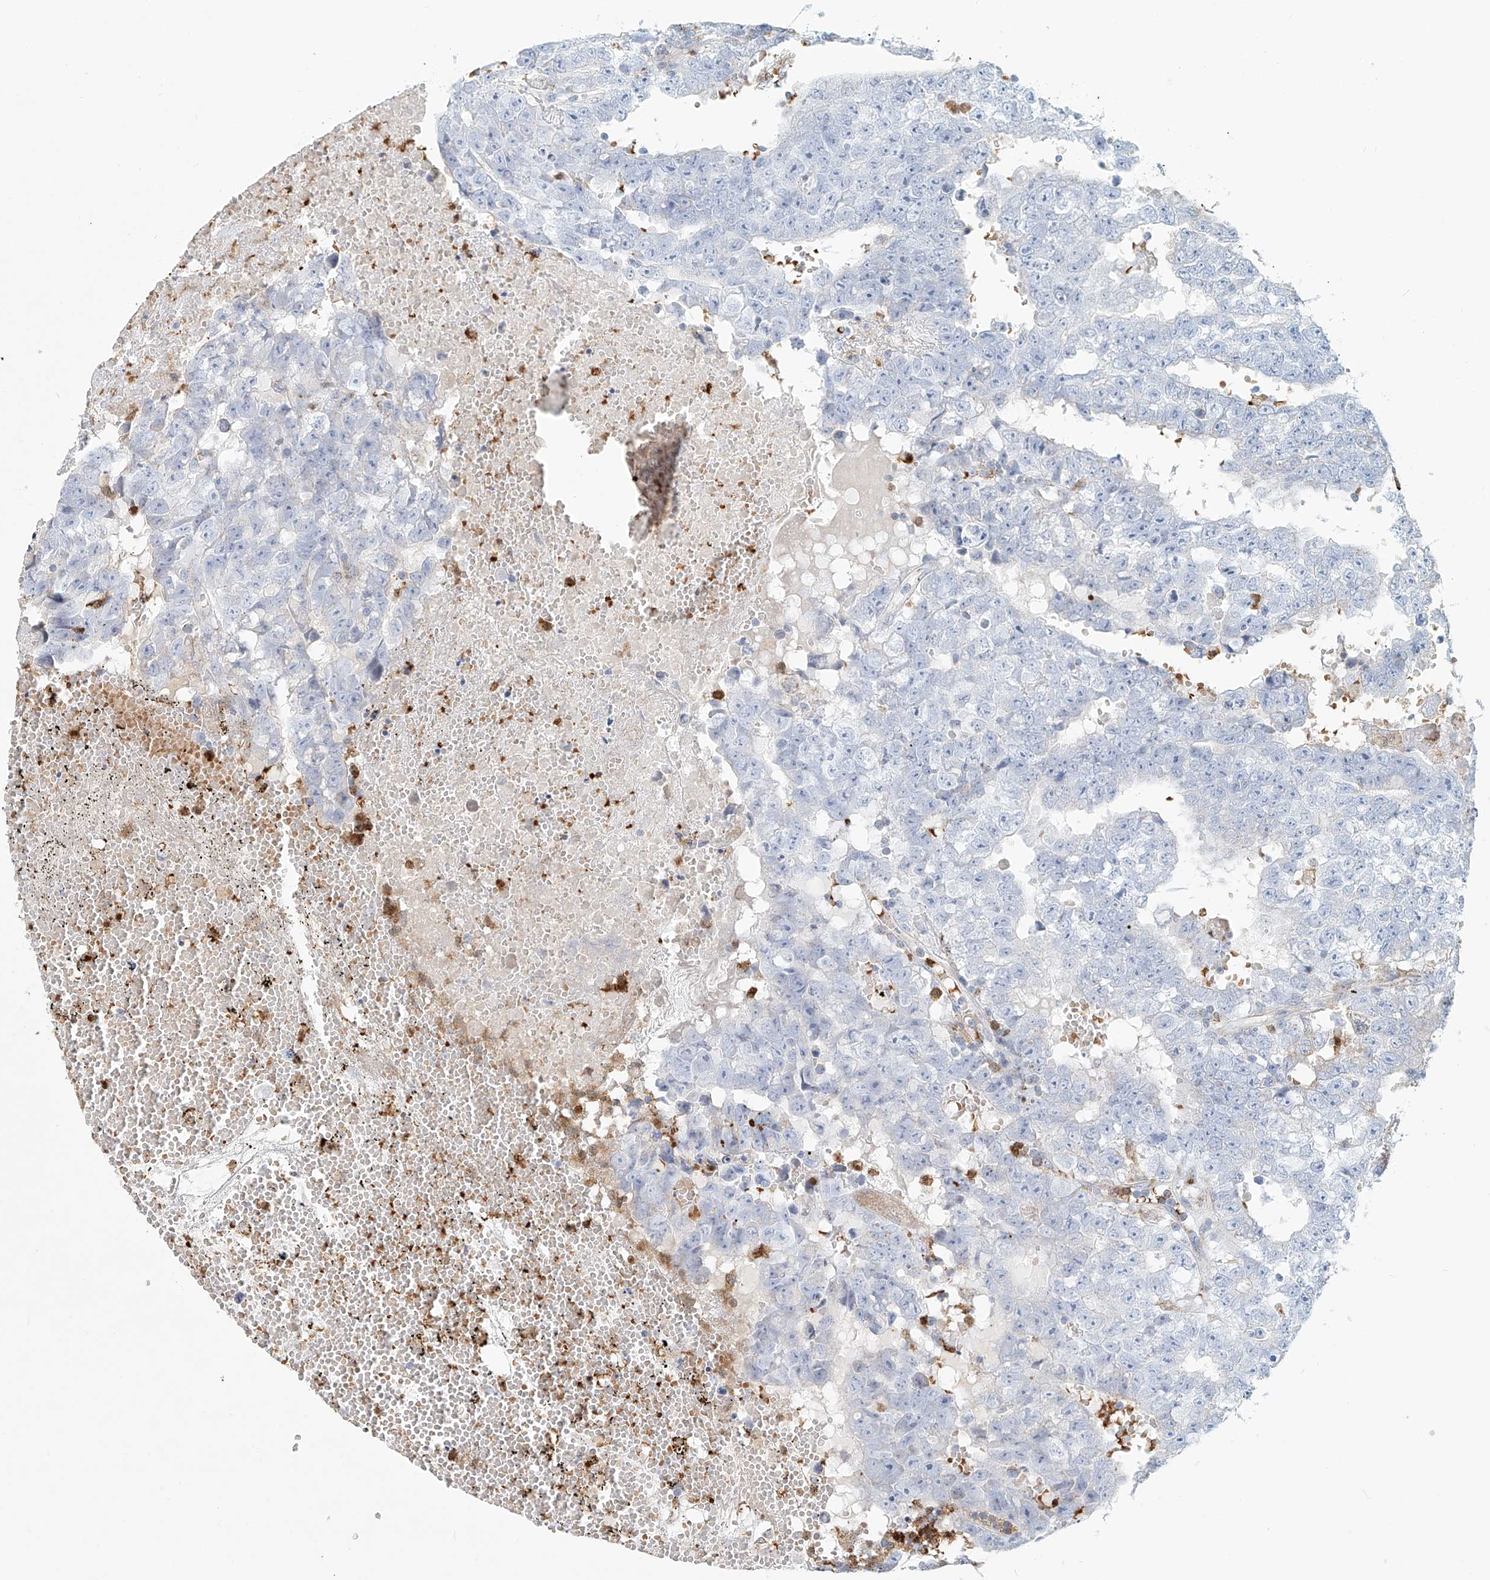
{"staining": {"intensity": "negative", "quantity": "none", "location": "none"}, "tissue": "testis cancer", "cell_type": "Tumor cells", "image_type": "cancer", "snomed": [{"axis": "morphology", "description": "Carcinoma, Embryonal, NOS"}, {"axis": "topography", "description": "Testis"}], "caption": "This is a photomicrograph of immunohistochemistry (IHC) staining of testis cancer, which shows no expression in tumor cells. The staining was performed using DAB (3,3'-diaminobenzidine) to visualize the protein expression in brown, while the nuclei were stained in blue with hematoxylin (Magnification: 20x).", "gene": "PTPRA", "patient": {"sex": "male", "age": 25}}